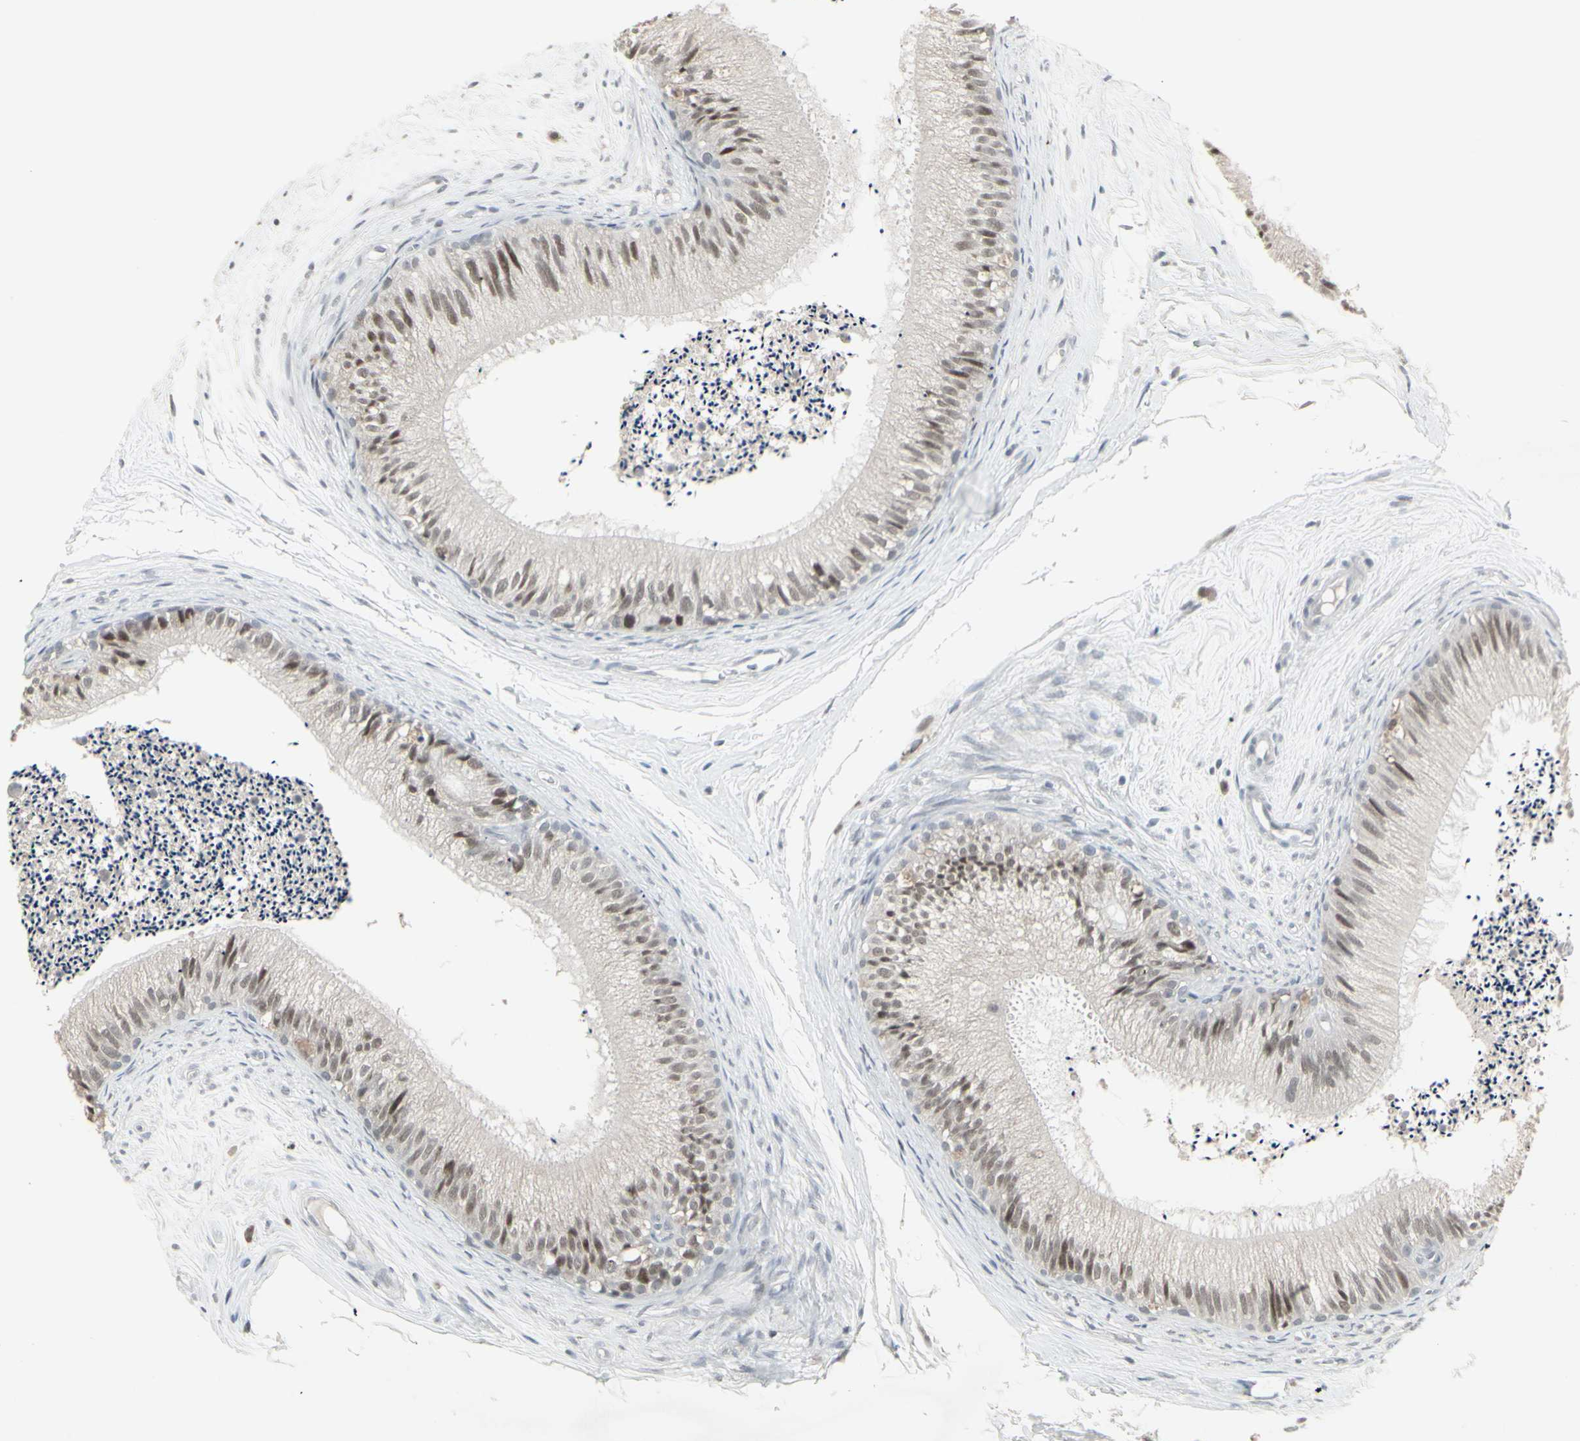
{"staining": {"intensity": "moderate", "quantity": "25%-75%", "location": "nuclear"}, "tissue": "epididymis", "cell_type": "Glandular cells", "image_type": "normal", "snomed": [{"axis": "morphology", "description": "Normal tissue, NOS"}, {"axis": "topography", "description": "Epididymis"}], "caption": "An image of epididymis stained for a protein exhibits moderate nuclear brown staining in glandular cells.", "gene": "SAMSN1", "patient": {"sex": "male", "age": 56}}